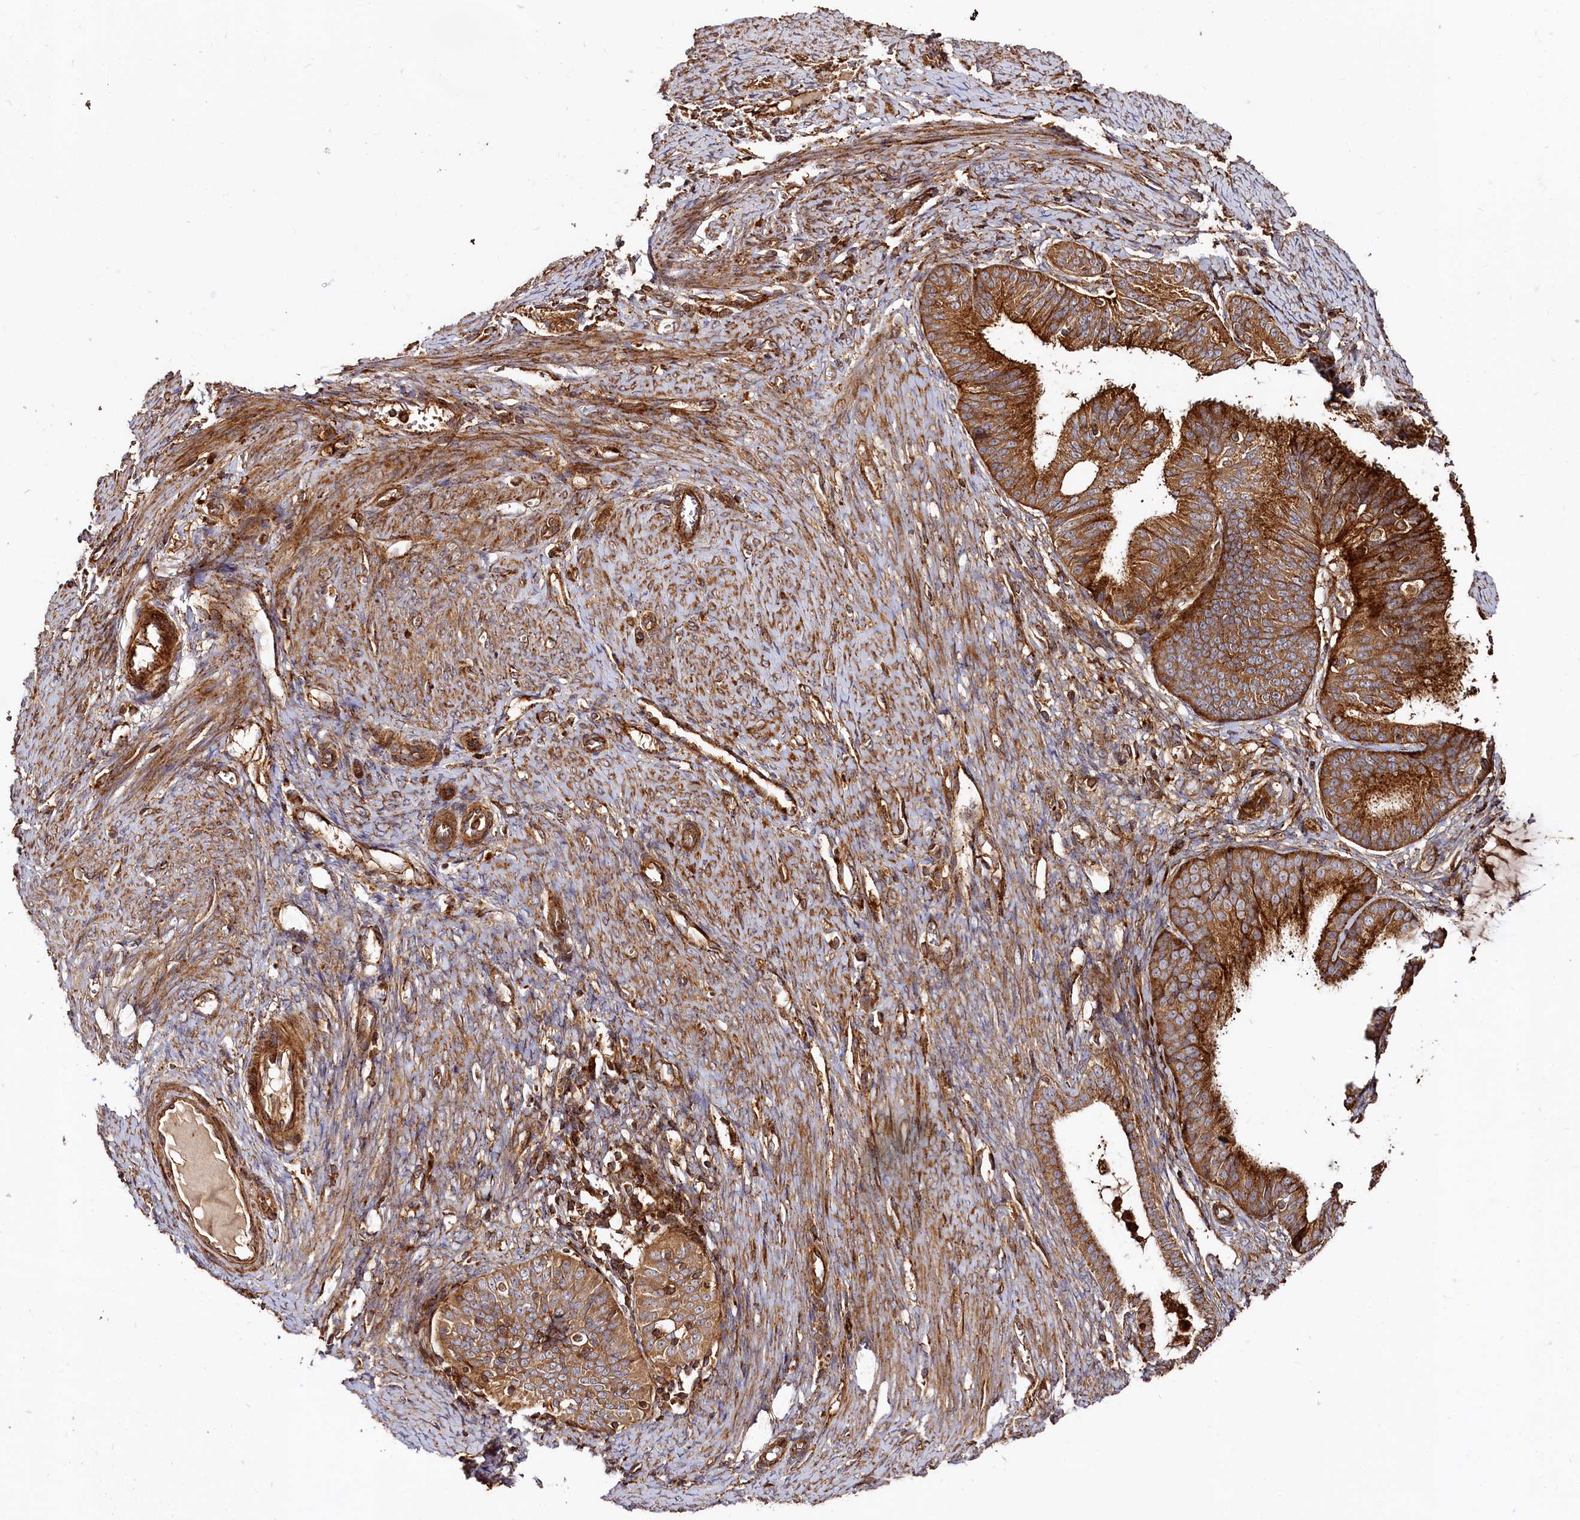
{"staining": {"intensity": "strong", "quantity": ">75%", "location": "cytoplasmic/membranous"}, "tissue": "endometrial cancer", "cell_type": "Tumor cells", "image_type": "cancer", "snomed": [{"axis": "morphology", "description": "Adenocarcinoma, NOS"}, {"axis": "topography", "description": "Endometrium"}], "caption": "The photomicrograph reveals staining of endometrial adenocarcinoma, revealing strong cytoplasmic/membranous protein positivity (brown color) within tumor cells.", "gene": "WDR73", "patient": {"sex": "female", "age": 51}}